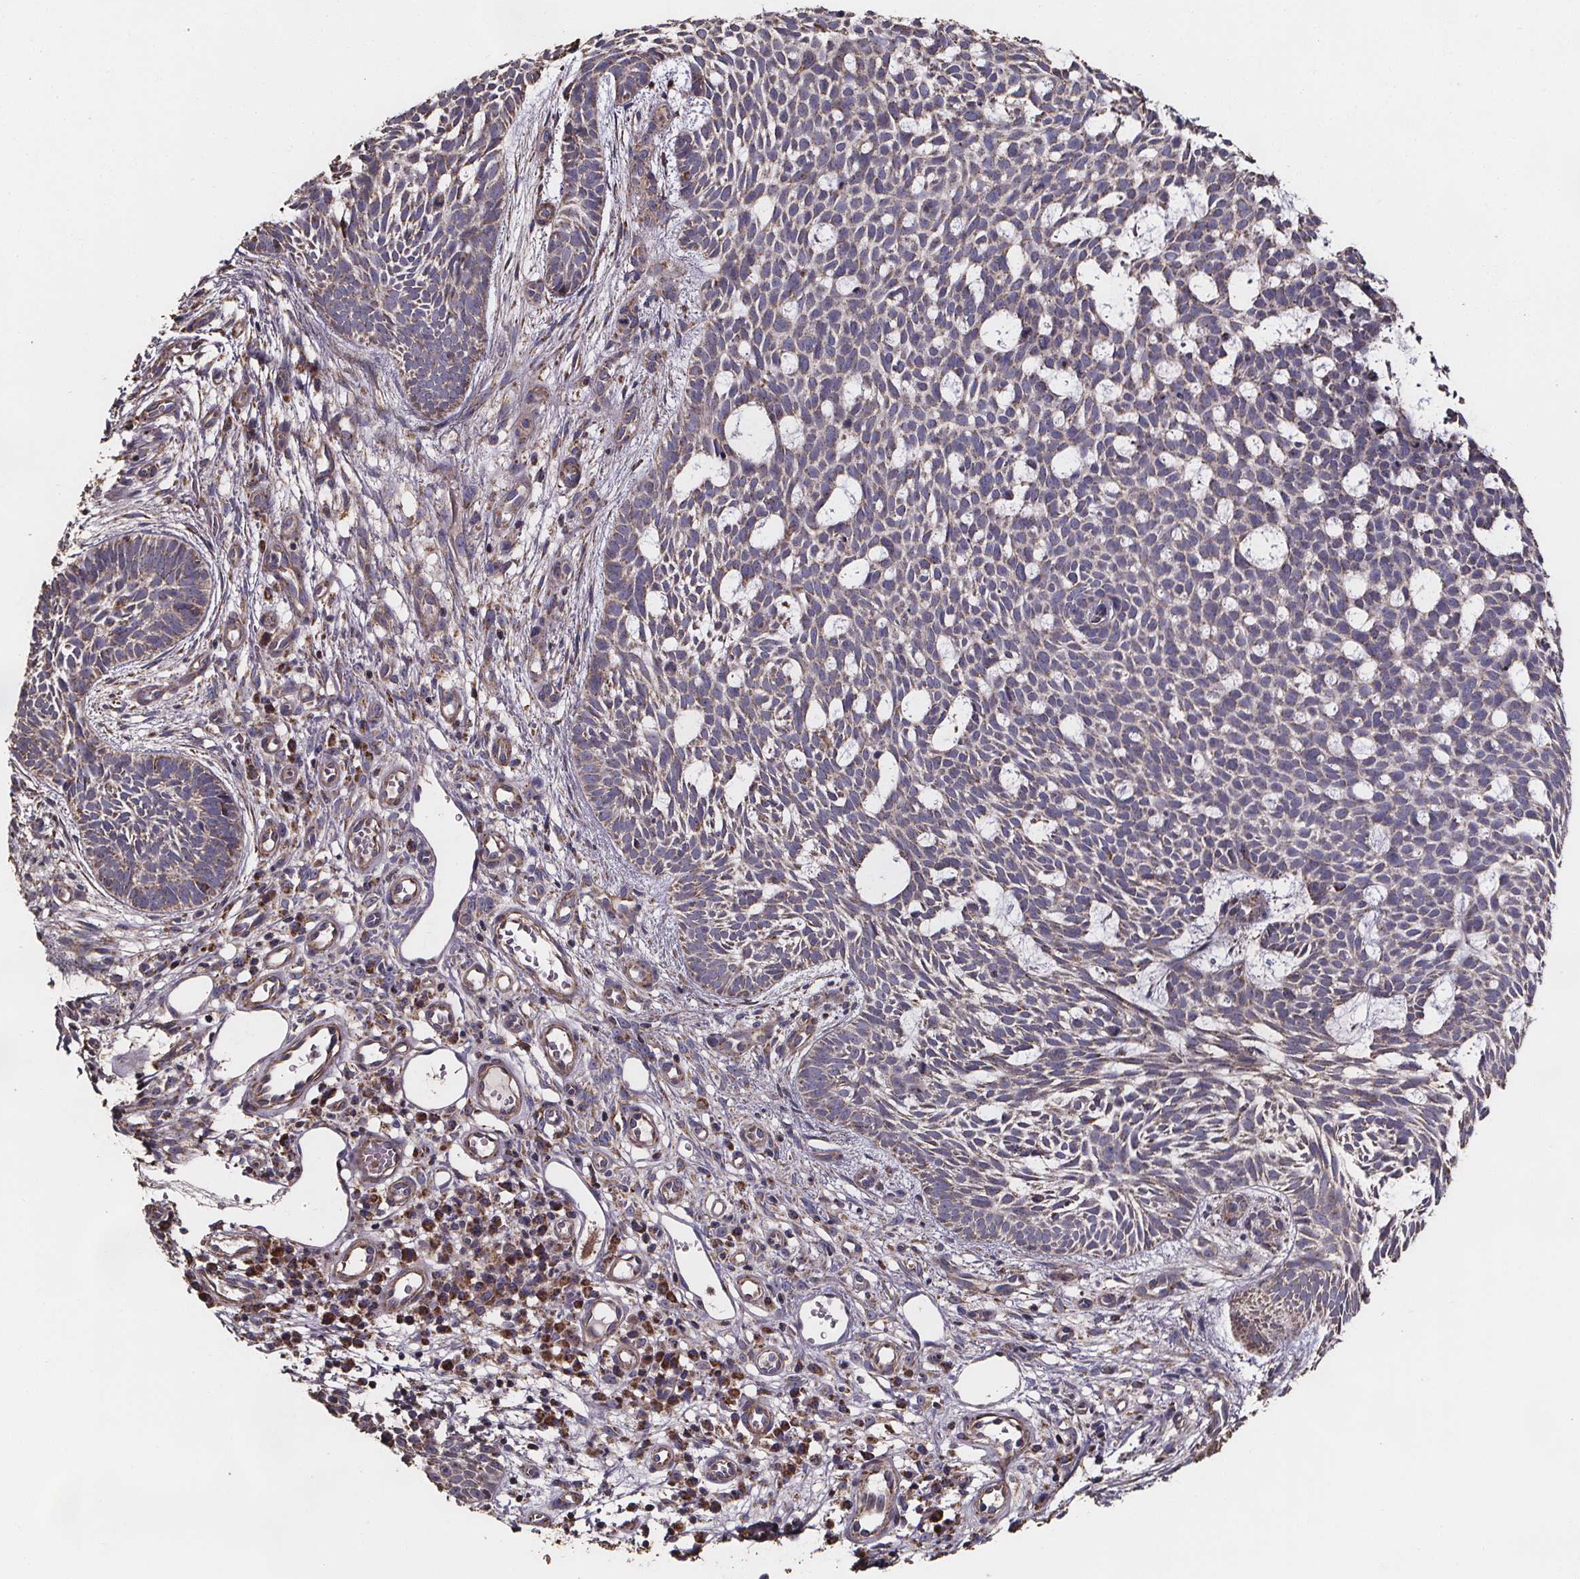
{"staining": {"intensity": "weak", "quantity": "25%-75%", "location": "cytoplasmic/membranous"}, "tissue": "skin cancer", "cell_type": "Tumor cells", "image_type": "cancer", "snomed": [{"axis": "morphology", "description": "Basal cell carcinoma"}, {"axis": "topography", "description": "Skin"}], "caption": "Skin basal cell carcinoma stained with immunohistochemistry (IHC) shows weak cytoplasmic/membranous staining in approximately 25%-75% of tumor cells.", "gene": "SLC35D2", "patient": {"sex": "male", "age": 59}}